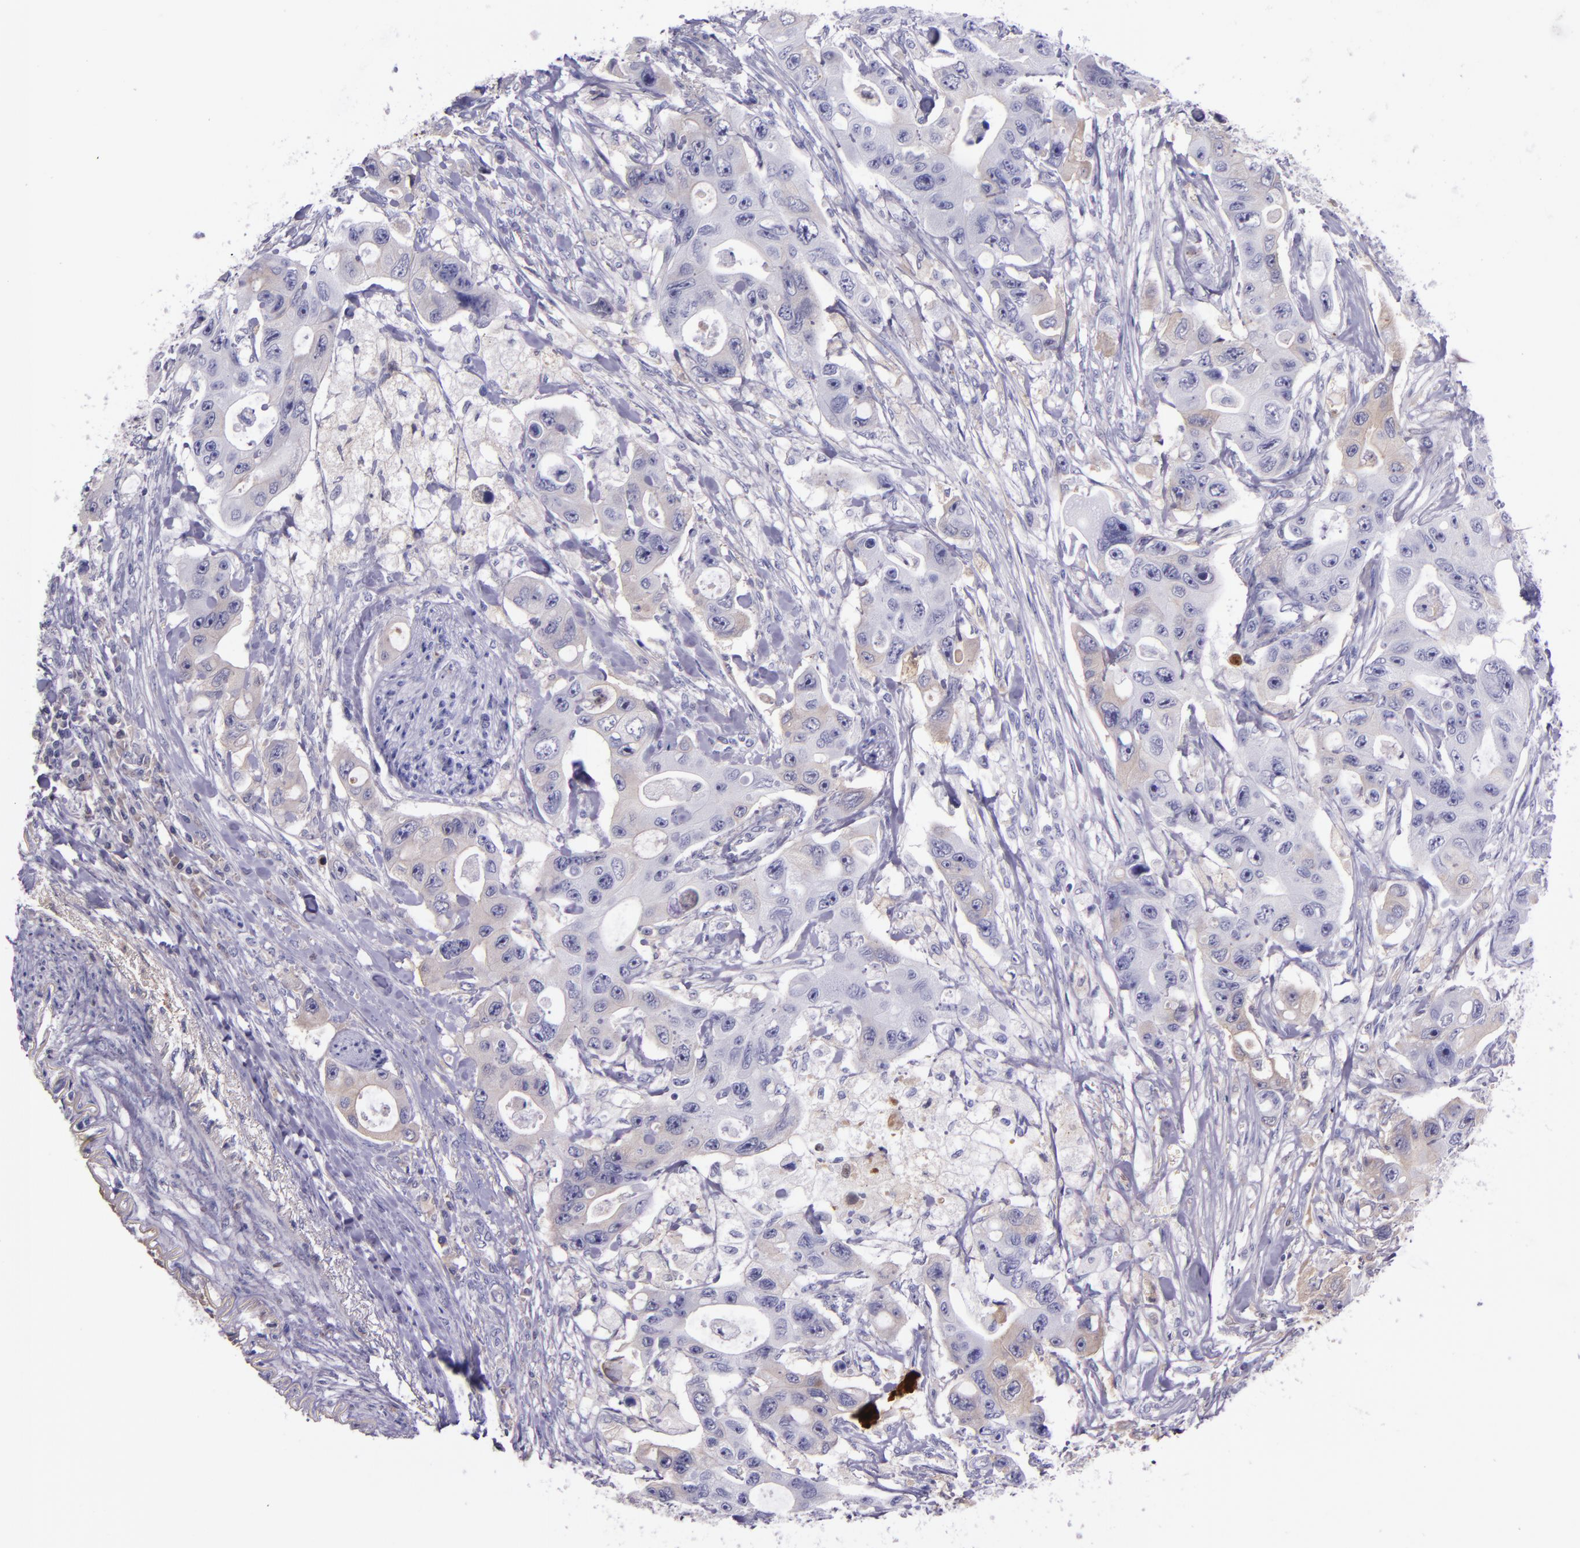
{"staining": {"intensity": "negative", "quantity": "none", "location": "none"}, "tissue": "colorectal cancer", "cell_type": "Tumor cells", "image_type": "cancer", "snomed": [{"axis": "morphology", "description": "Adenocarcinoma, NOS"}, {"axis": "topography", "description": "Colon"}], "caption": "Immunohistochemical staining of human colorectal cancer (adenocarcinoma) reveals no significant expression in tumor cells. The staining was performed using DAB (3,3'-diaminobenzidine) to visualize the protein expression in brown, while the nuclei were stained in blue with hematoxylin (Magnification: 20x).", "gene": "KNG1", "patient": {"sex": "female", "age": 46}}